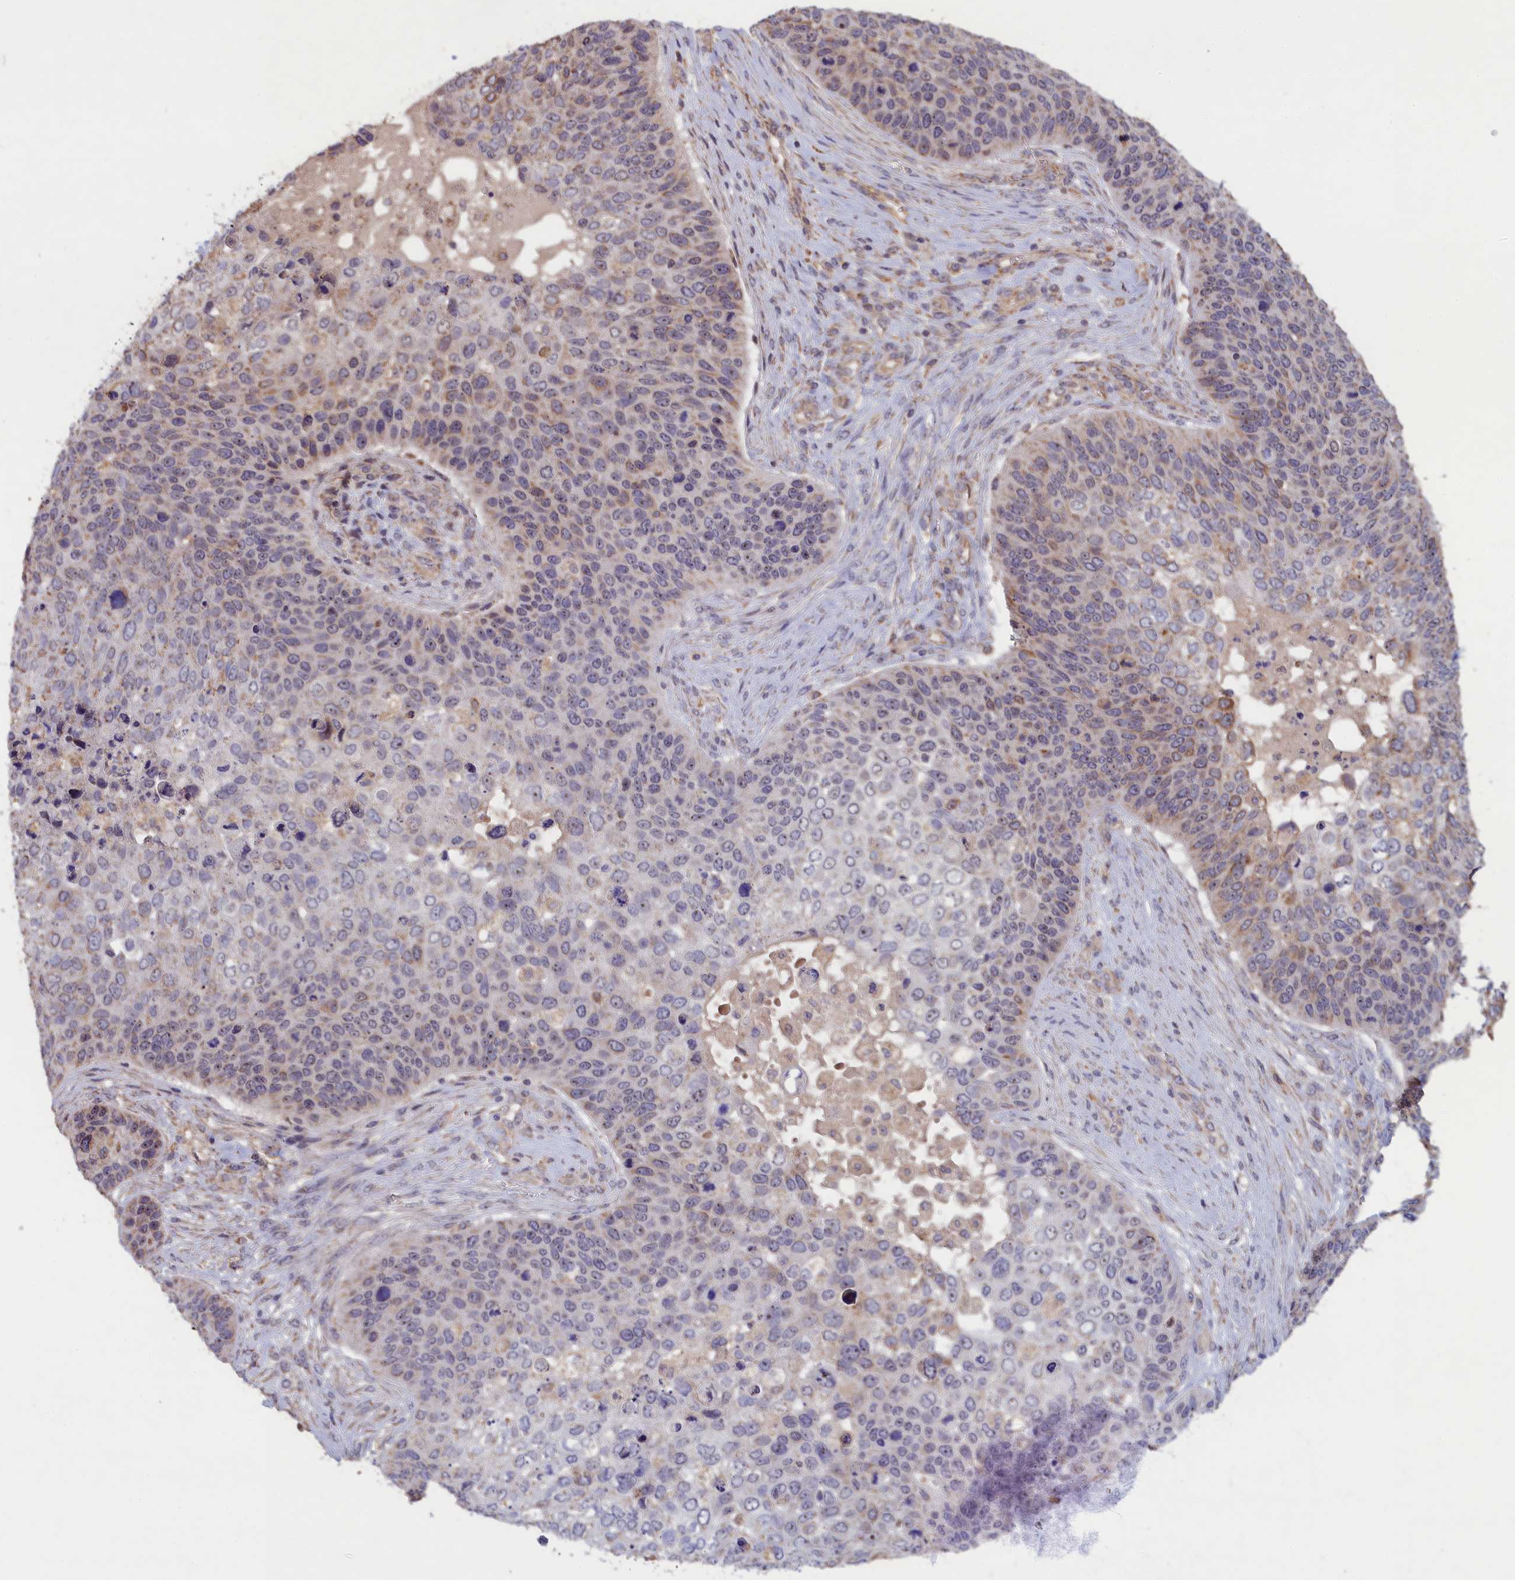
{"staining": {"intensity": "weak", "quantity": "<25%", "location": "cytoplasmic/membranous"}, "tissue": "skin cancer", "cell_type": "Tumor cells", "image_type": "cancer", "snomed": [{"axis": "morphology", "description": "Basal cell carcinoma"}, {"axis": "topography", "description": "Skin"}], "caption": "Tumor cells are negative for protein expression in human skin cancer.", "gene": "ZNF816", "patient": {"sex": "female", "age": 74}}